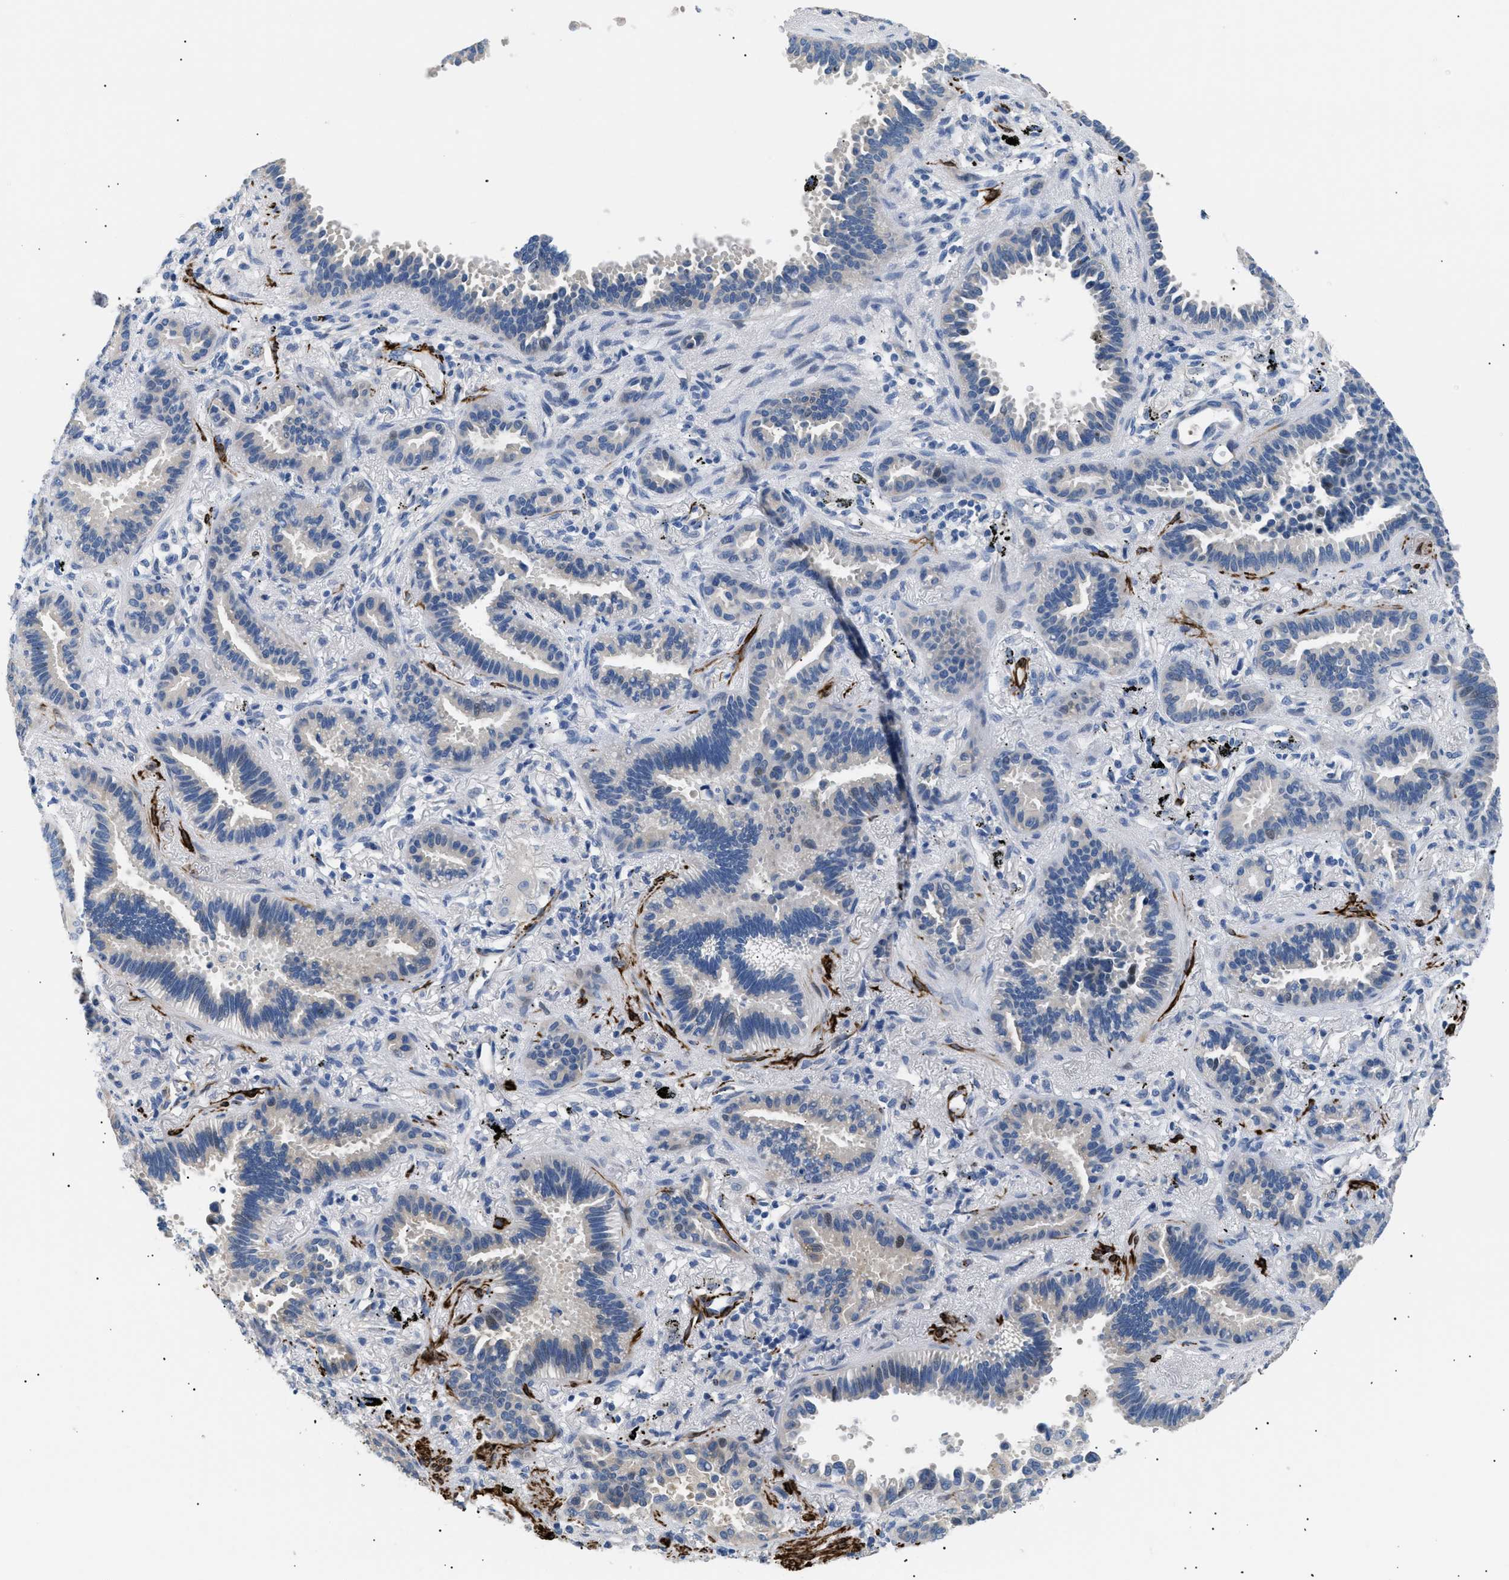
{"staining": {"intensity": "negative", "quantity": "none", "location": "none"}, "tissue": "lung cancer", "cell_type": "Tumor cells", "image_type": "cancer", "snomed": [{"axis": "morphology", "description": "Normal tissue, NOS"}, {"axis": "morphology", "description": "Adenocarcinoma, NOS"}, {"axis": "topography", "description": "Lung"}], "caption": "Immunohistochemistry (IHC) of human adenocarcinoma (lung) demonstrates no expression in tumor cells. The staining was performed using DAB to visualize the protein expression in brown, while the nuclei were stained in blue with hematoxylin (Magnification: 20x).", "gene": "ICA1", "patient": {"sex": "male", "age": 59}}